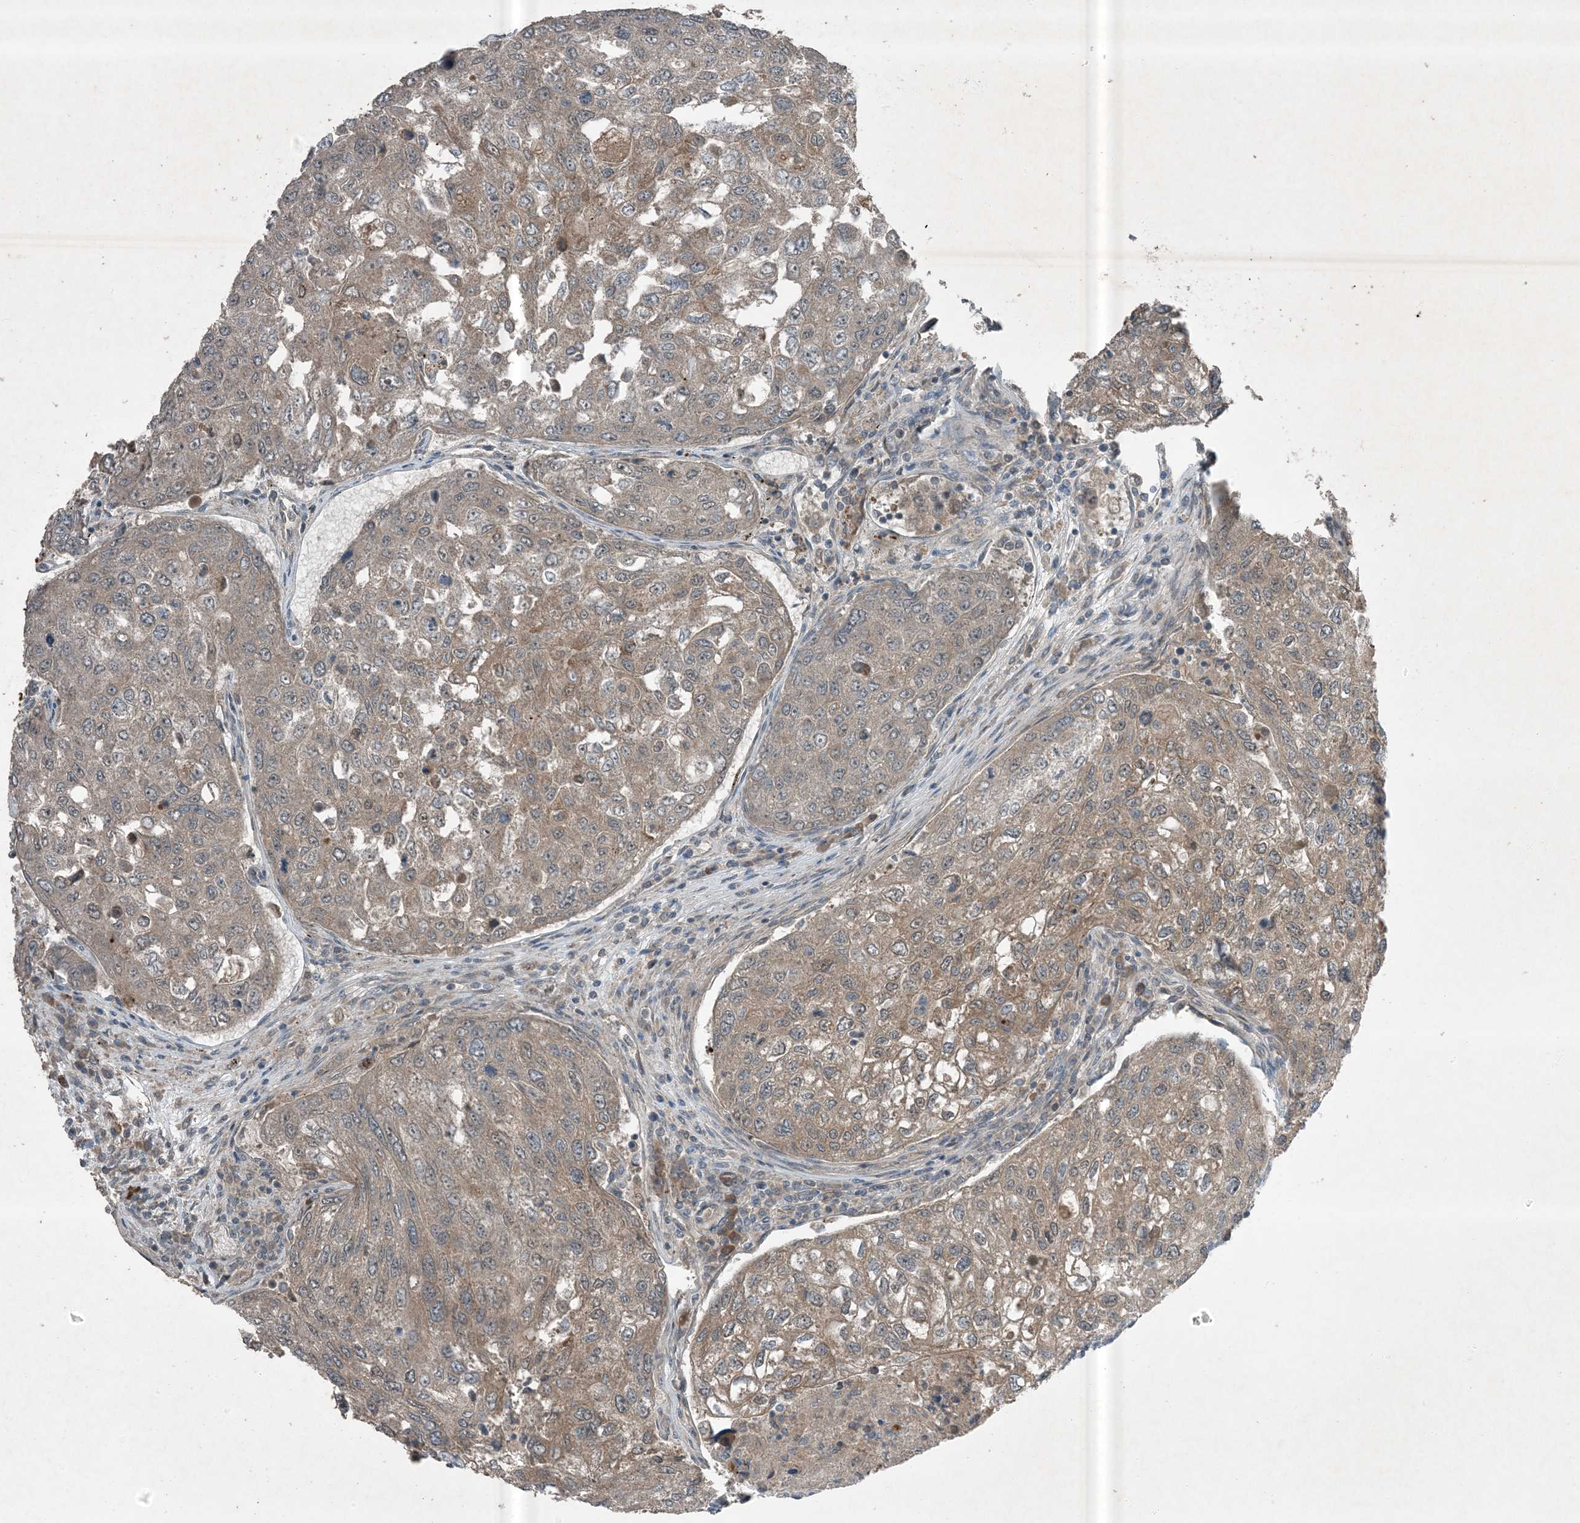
{"staining": {"intensity": "weak", "quantity": "25%-75%", "location": "cytoplasmic/membranous"}, "tissue": "urothelial cancer", "cell_type": "Tumor cells", "image_type": "cancer", "snomed": [{"axis": "morphology", "description": "Urothelial carcinoma, High grade"}, {"axis": "topography", "description": "Lymph node"}, {"axis": "topography", "description": "Urinary bladder"}], "caption": "An immunohistochemistry micrograph of neoplastic tissue is shown. Protein staining in brown highlights weak cytoplasmic/membranous positivity in urothelial cancer within tumor cells.", "gene": "MDN1", "patient": {"sex": "male", "age": 51}}